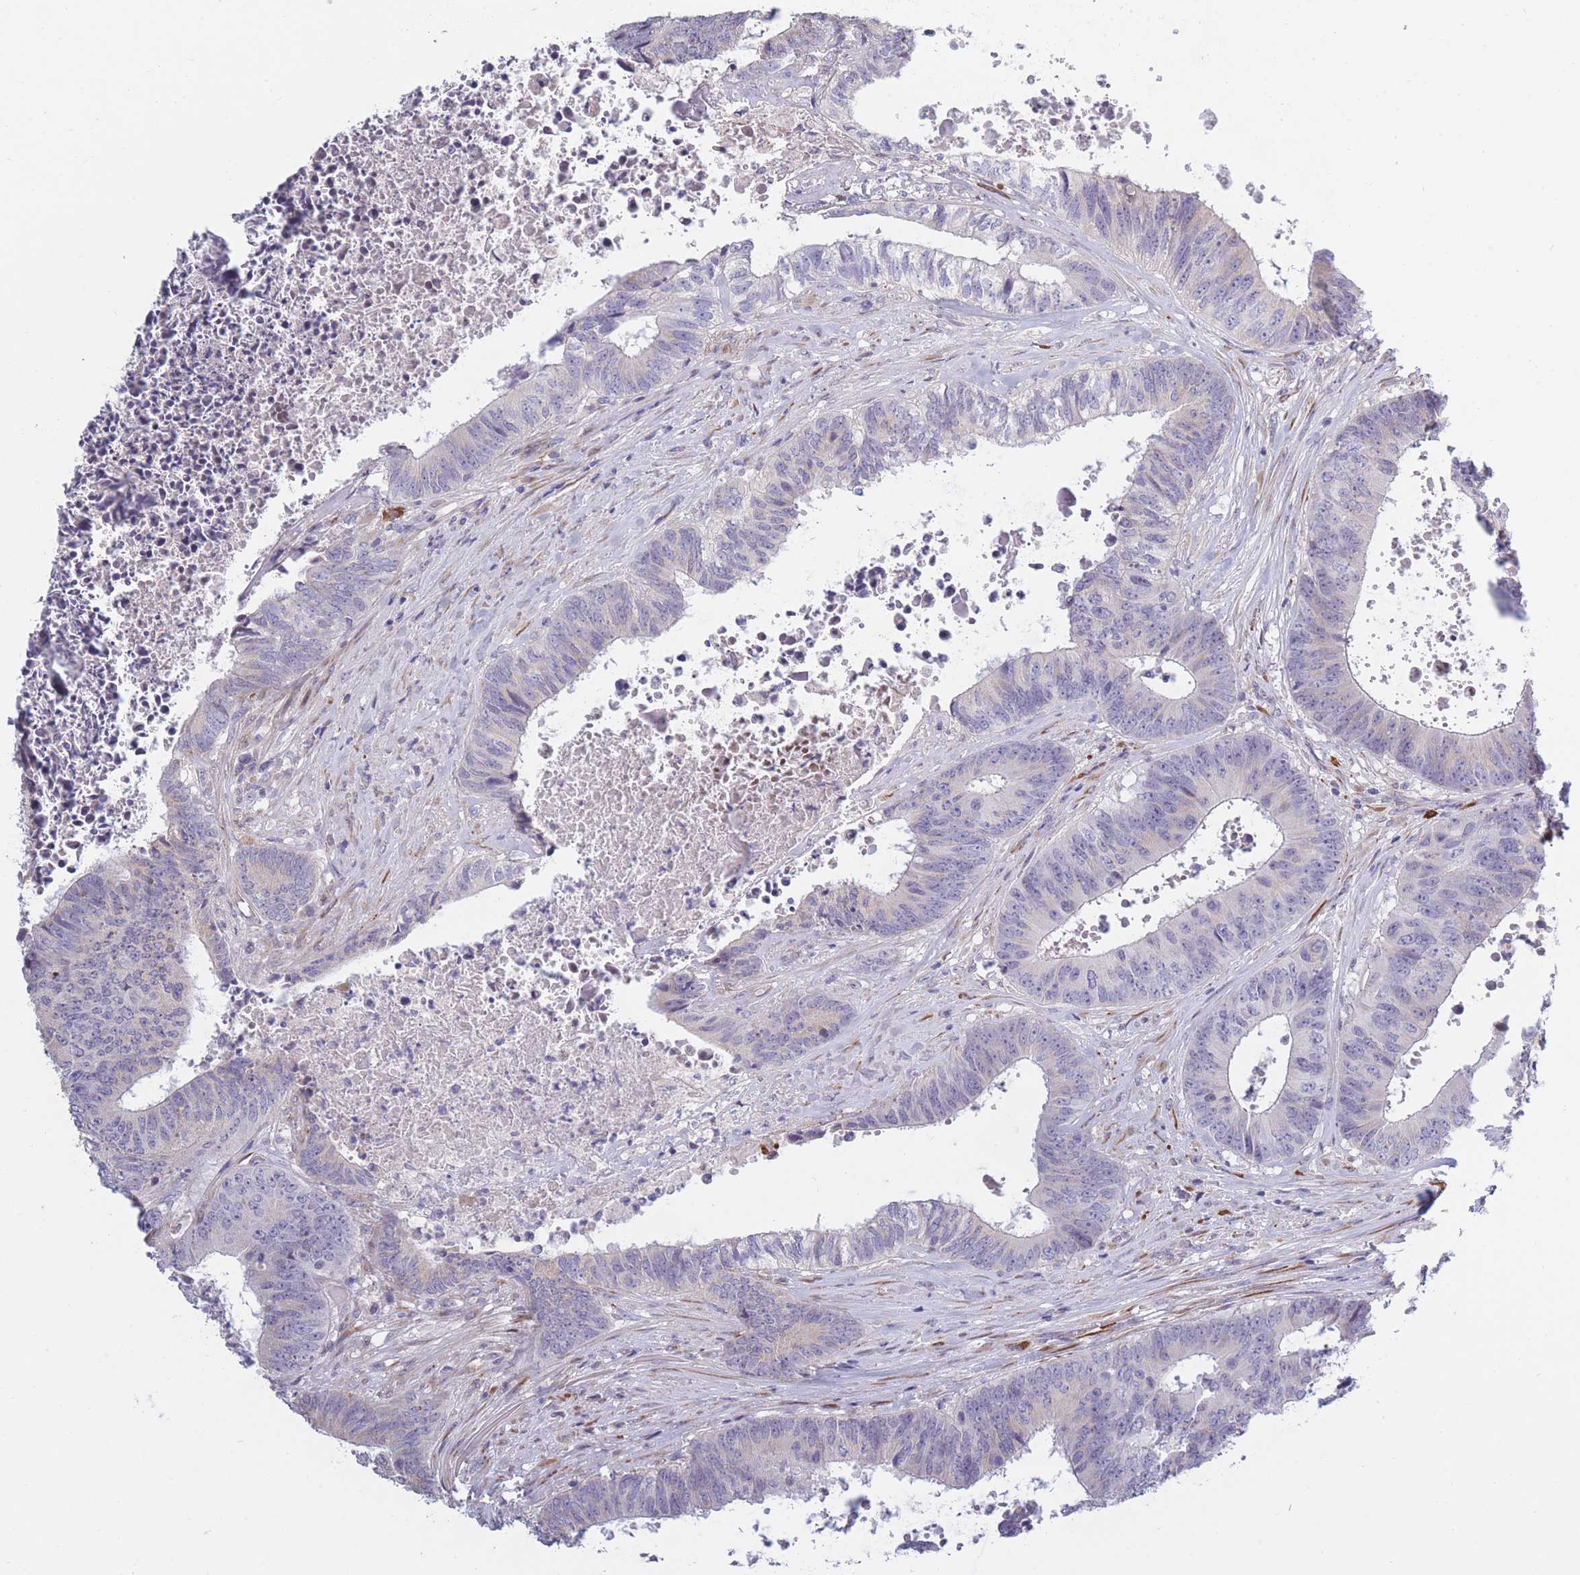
{"staining": {"intensity": "negative", "quantity": "none", "location": "none"}, "tissue": "colorectal cancer", "cell_type": "Tumor cells", "image_type": "cancer", "snomed": [{"axis": "morphology", "description": "Adenocarcinoma, NOS"}, {"axis": "topography", "description": "Rectum"}], "caption": "Immunohistochemical staining of colorectal cancer exhibits no significant positivity in tumor cells. Nuclei are stained in blue.", "gene": "CCNQ", "patient": {"sex": "male", "age": 72}}